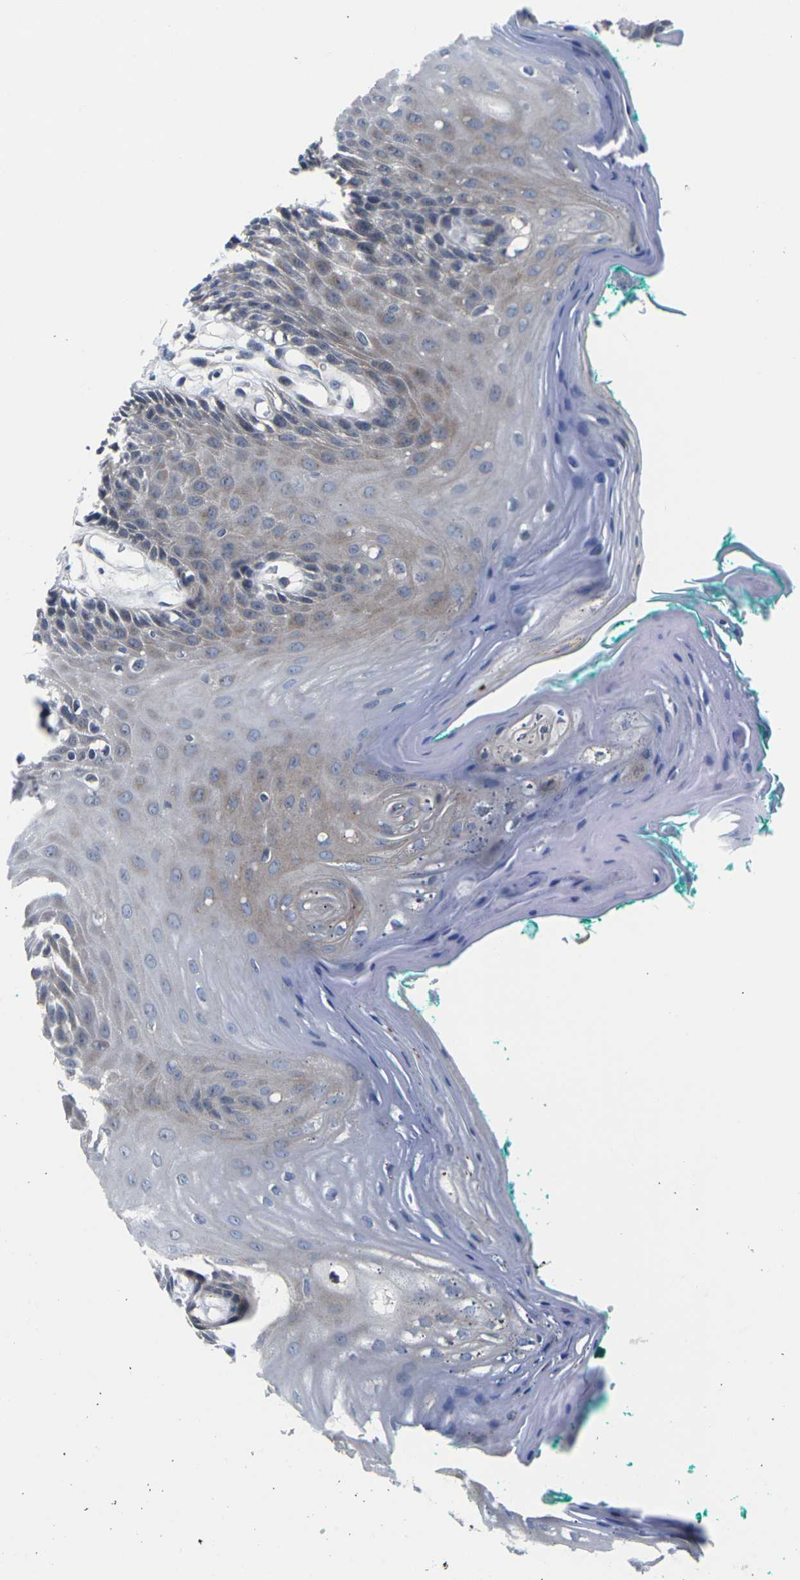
{"staining": {"intensity": "weak", "quantity": "<25%", "location": "cytoplasmic/membranous"}, "tissue": "oral mucosa", "cell_type": "Squamous epithelial cells", "image_type": "normal", "snomed": [{"axis": "morphology", "description": "Normal tissue, NOS"}, {"axis": "topography", "description": "Skeletal muscle"}, {"axis": "topography", "description": "Oral tissue"}, {"axis": "topography", "description": "Peripheral nerve tissue"}], "caption": "The IHC micrograph has no significant positivity in squamous epithelial cells of oral mucosa.", "gene": "ST6GAL2", "patient": {"sex": "female", "age": 84}}